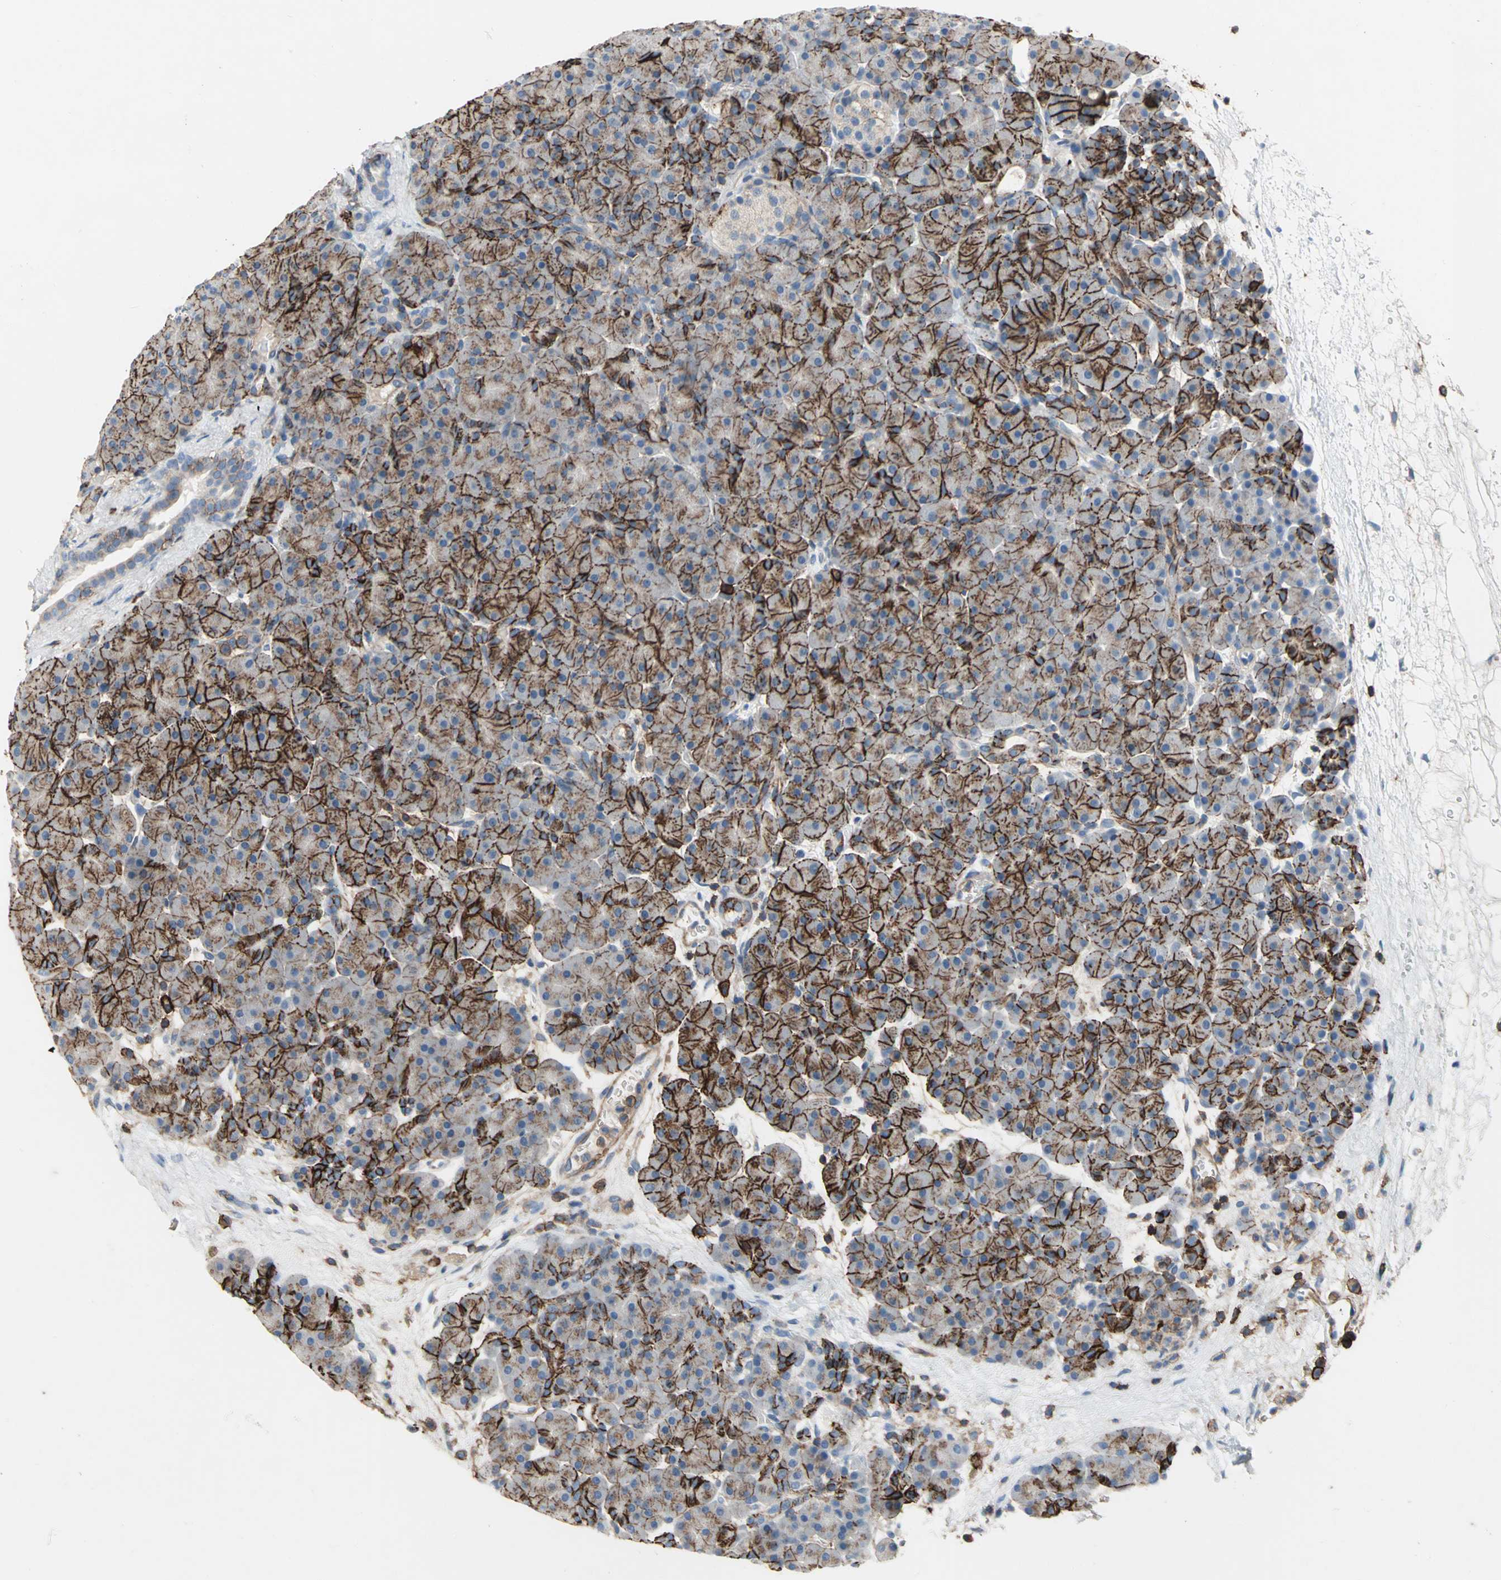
{"staining": {"intensity": "moderate", "quantity": ">75%", "location": "cytoplasmic/membranous"}, "tissue": "pancreas", "cell_type": "Exocrine glandular cells", "image_type": "normal", "snomed": [{"axis": "morphology", "description": "Normal tissue, NOS"}, {"axis": "topography", "description": "Pancreas"}], "caption": "Pancreas stained with immunohistochemistry exhibits moderate cytoplasmic/membranous expression in approximately >75% of exocrine glandular cells. Immunohistochemistry (ihc) stains the protein in brown and the nuclei are stained blue.", "gene": "CD44", "patient": {"sex": "male", "age": 66}}